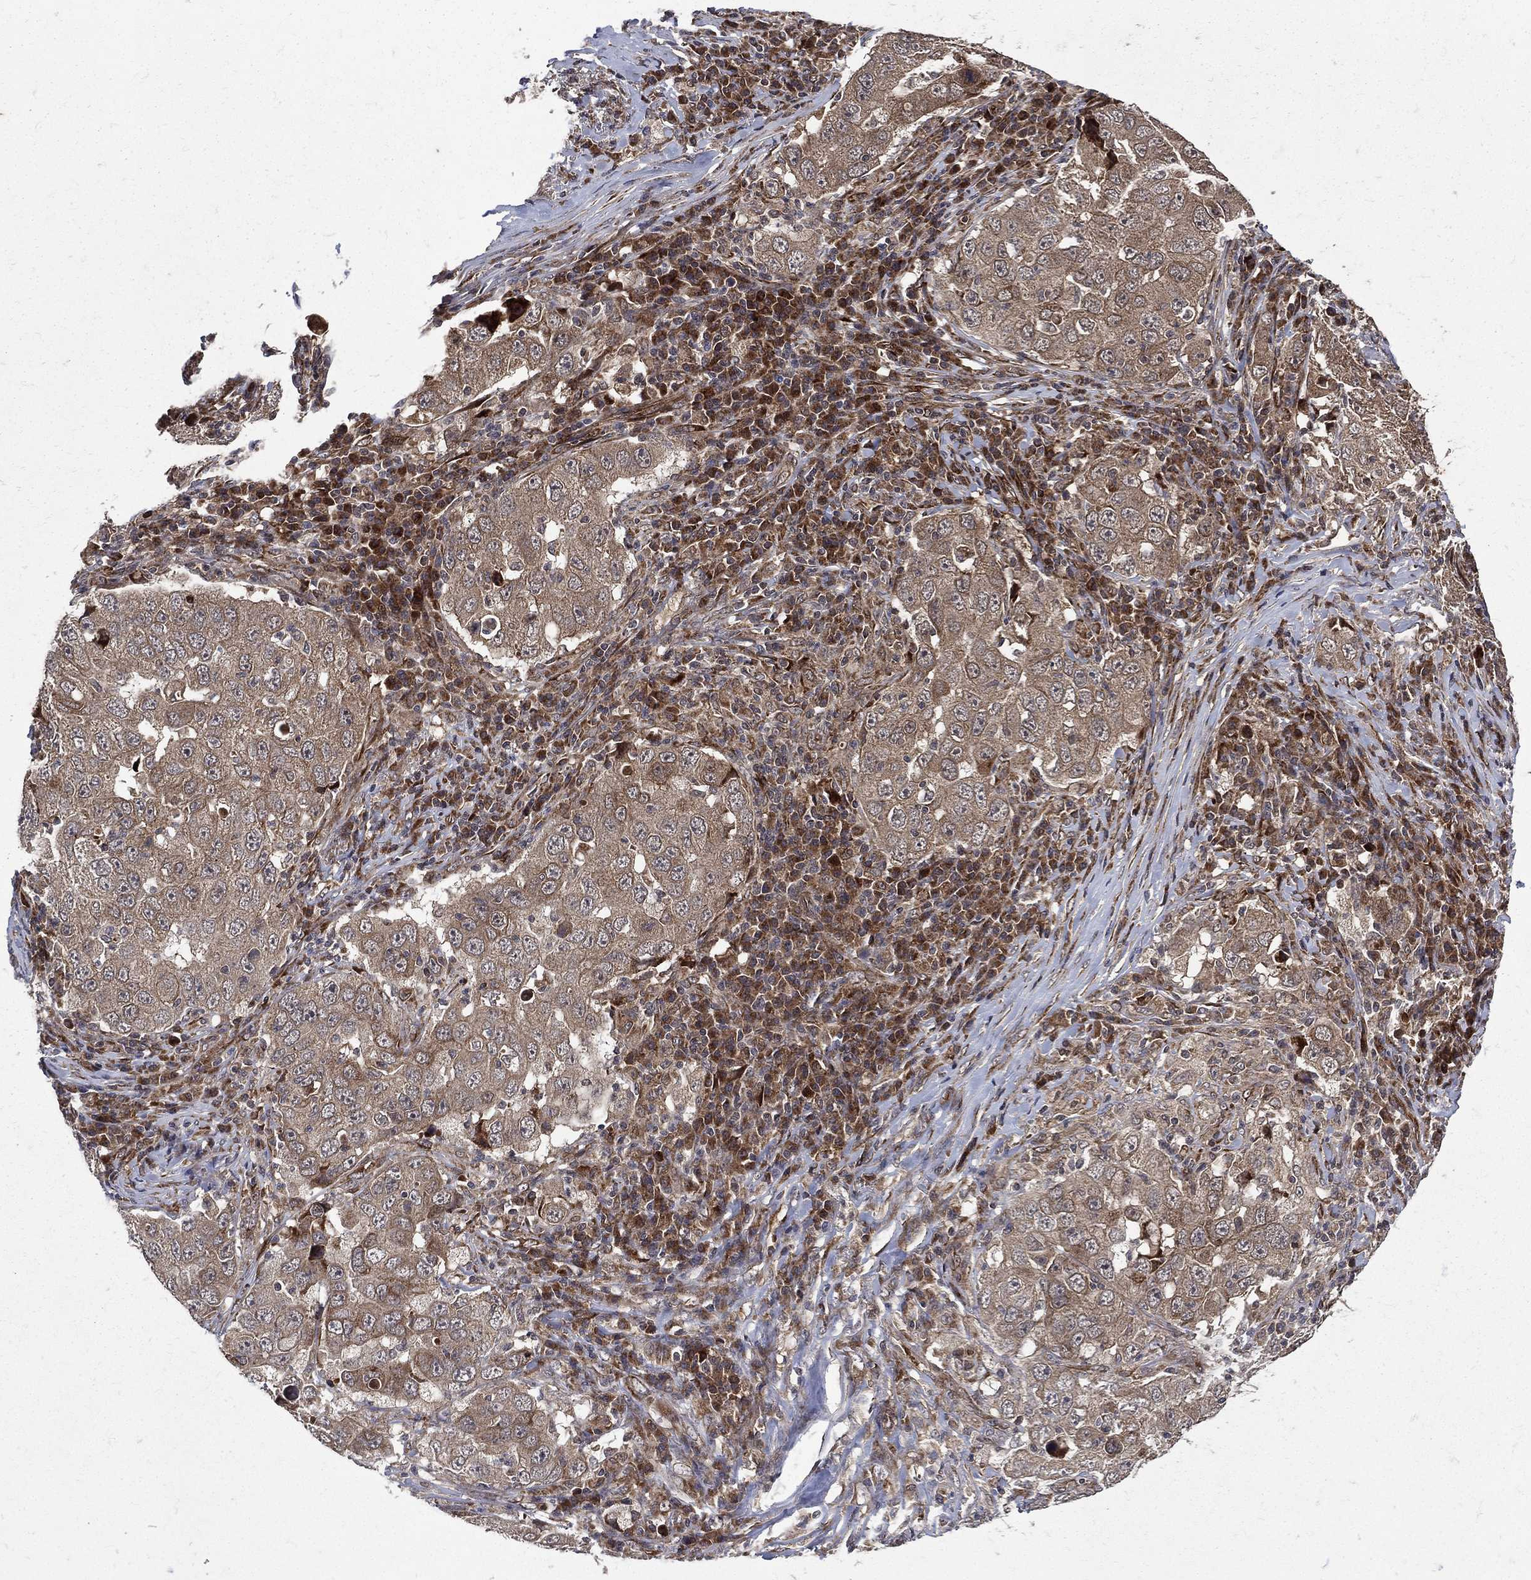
{"staining": {"intensity": "strong", "quantity": "25%-75%", "location": "cytoplasmic/membranous"}, "tissue": "lung cancer", "cell_type": "Tumor cells", "image_type": "cancer", "snomed": [{"axis": "morphology", "description": "Adenocarcinoma, NOS"}, {"axis": "topography", "description": "Lung"}], "caption": "High-power microscopy captured an IHC micrograph of lung cancer, revealing strong cytoplasmic/membranous positivity in about 25%-75% of tumor cells. The staining was performed using DAB to visualize the protein expression in brown, while the nuclei were stained in blue with hematoxylin (Magnification: 20x).", "gene": "RAB11FIP4", "patient": {"sex": "male", "age": 73}}